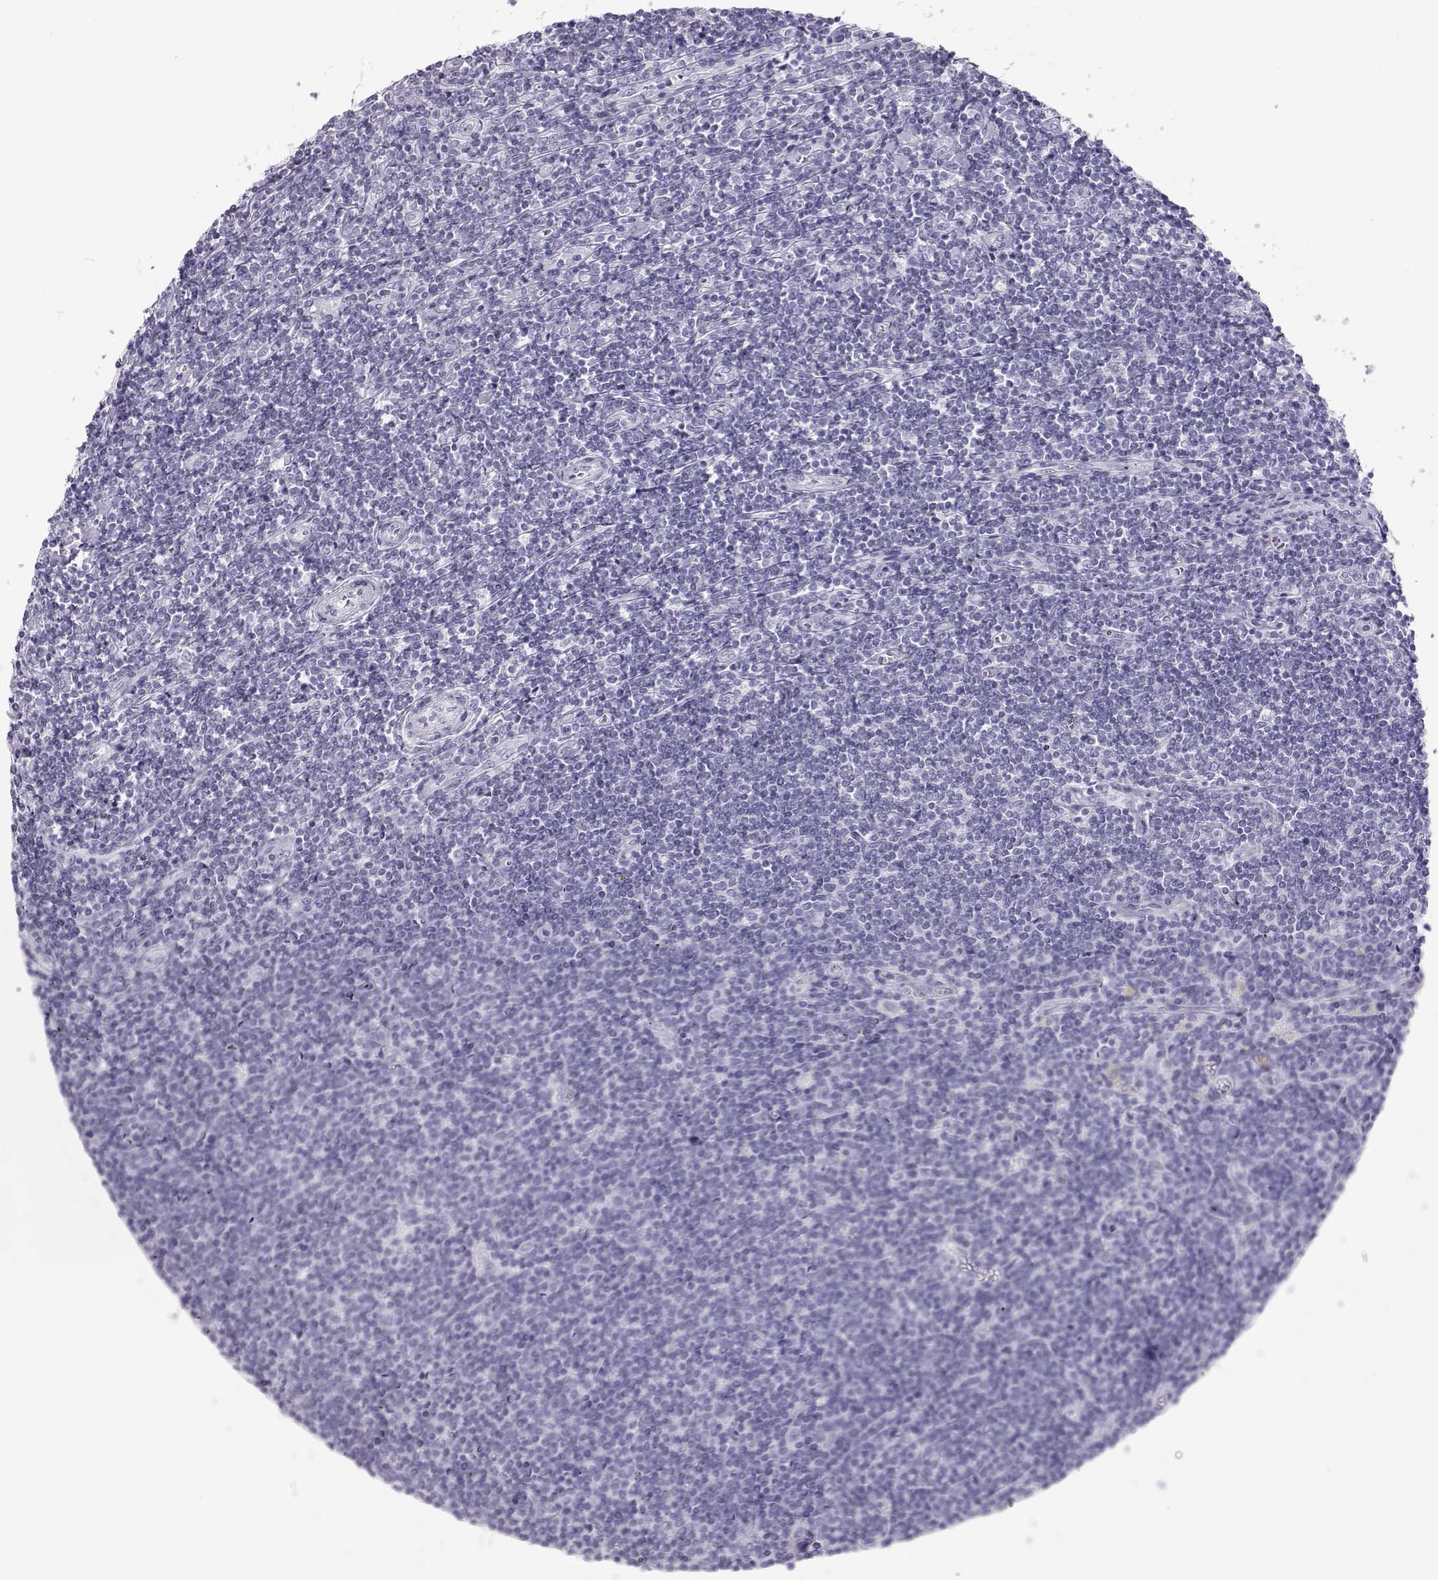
{"staining": {"intensity": "negative", "quantity": "none", "location": "none"}, "tissue": "lymphoma", "cell_type": "Tumor cells", "image_type": "cancer", "snomed": [{"axis": "morphology", "description": "Hodgkin's disease, NOS"}, {"axis": "topography", "description": "Lymph node"}], "caption": "IHC image of neoplastic tissue: lymphoma stained with DAB displays no significant protein positivity in tumor cells.", "gene": "TKTL1", "patient": {"sex": "male", "age": 40}}